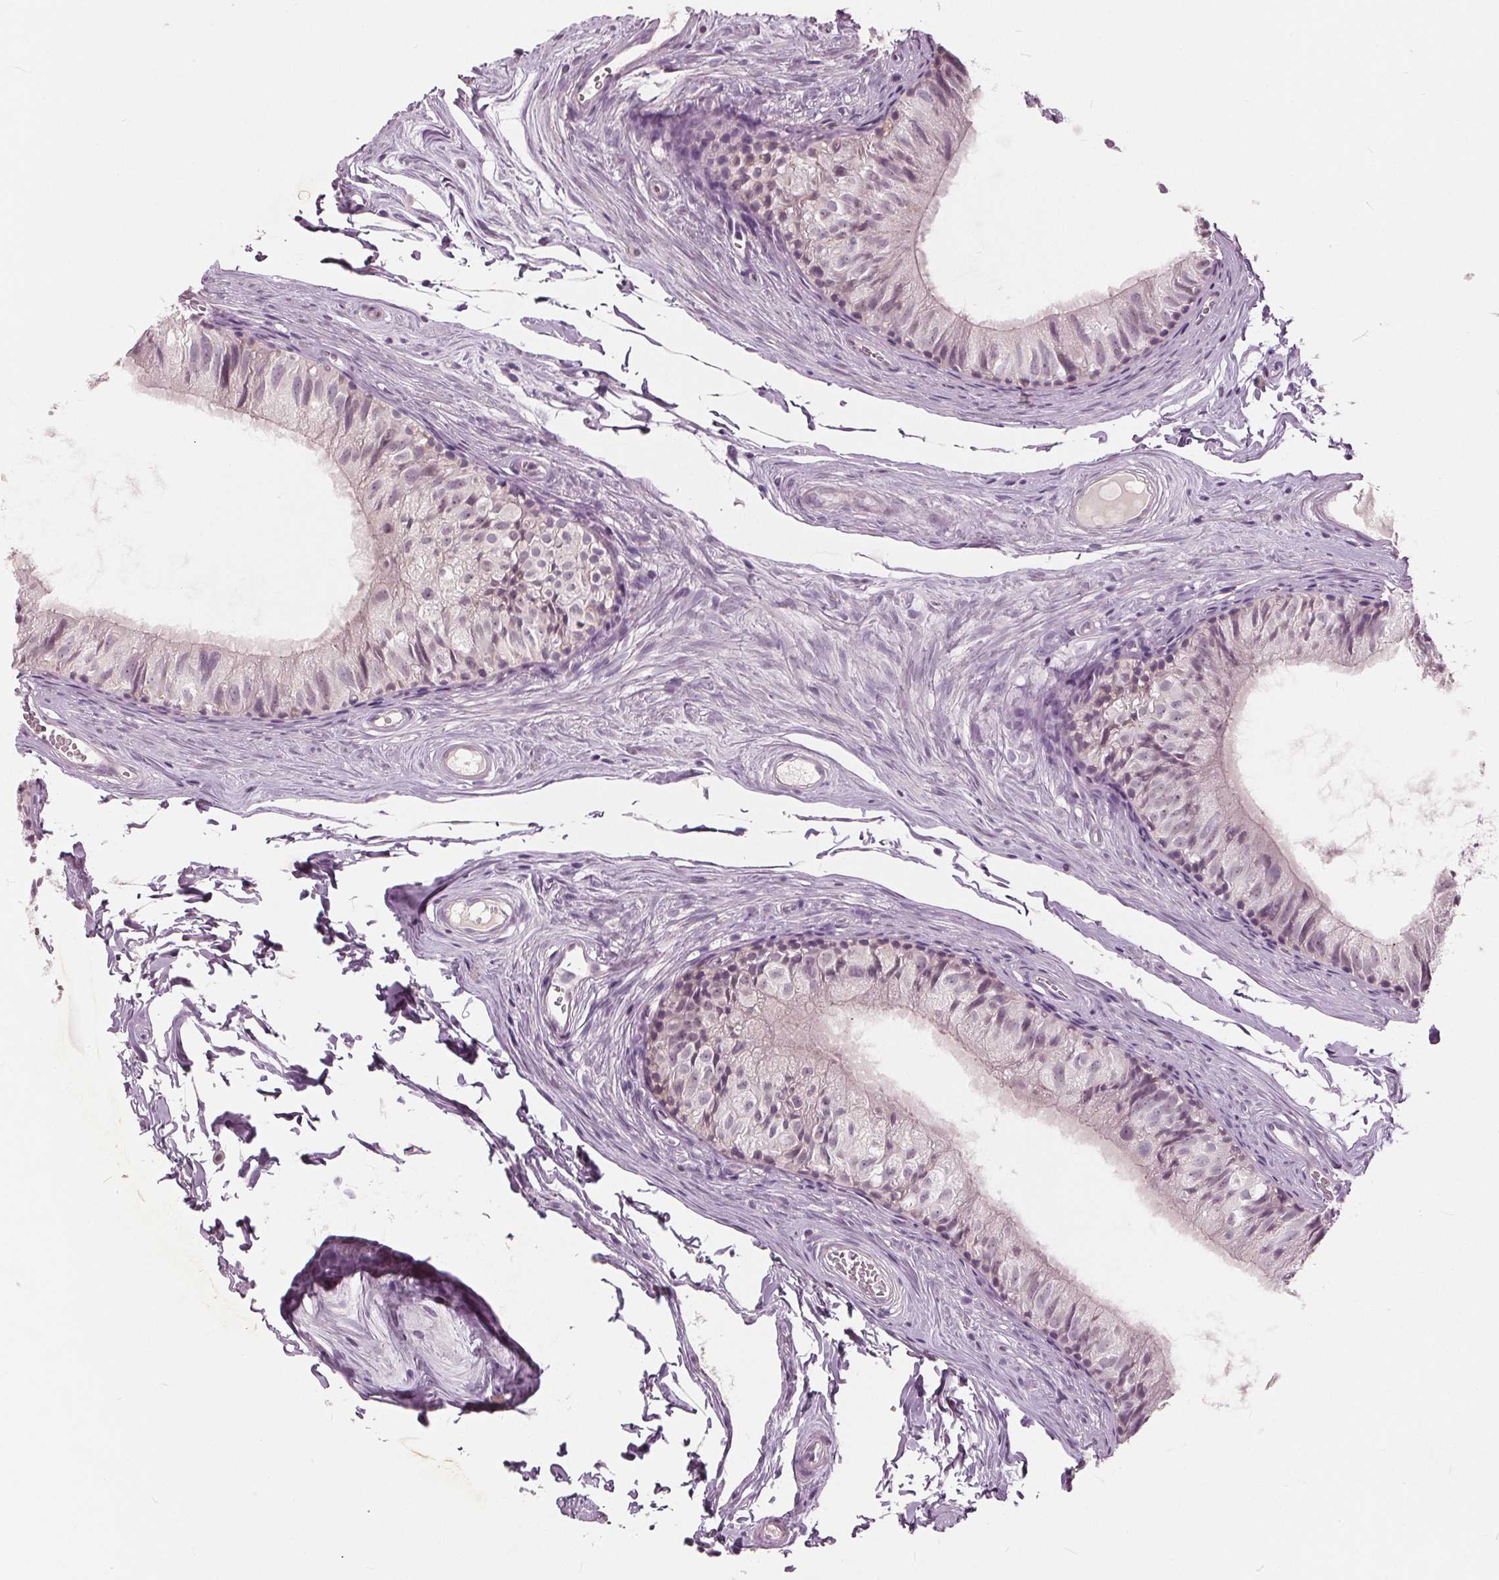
{"staining": {"intensity": "negative", "quantity": "none", "location": "none"}, "tissue": "epididymis", "cell_type": "Glandular cells", "image_type": "normal", "snomed": [{"axis": "morphology", "description": "Normal tissue, NOS"}, {"axis": "topography", "description": "Epididymis"}], "caption": "Immunohistochemical staining of benign epididymis reveals no significant expression in glandular cells.", "gene": "TKFC", "patient": {"sex": "male", "age": 45}}